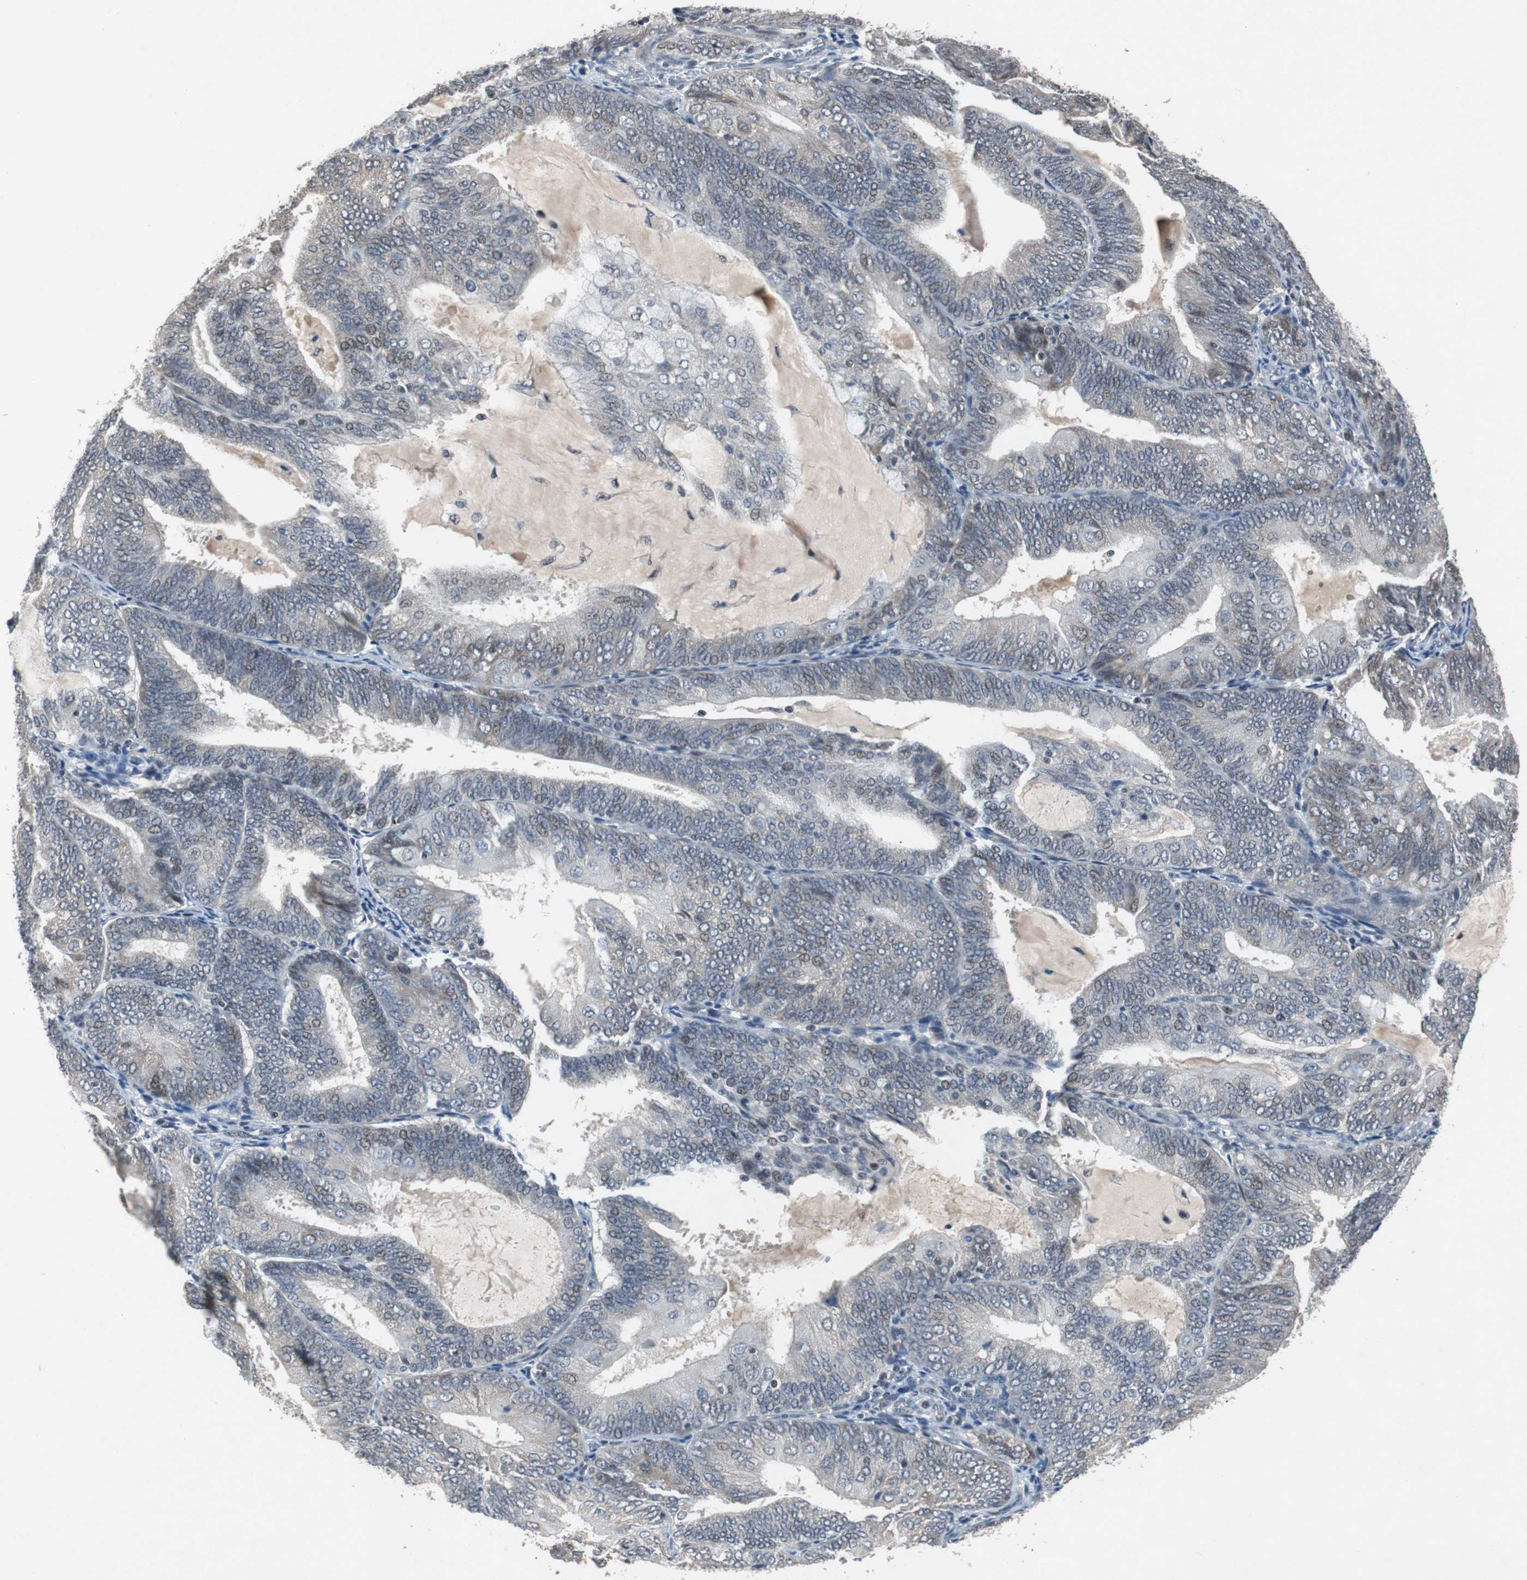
{"staining": {"intensity": "weak", "quantity": "<25%", "location": "cytoplasmic/membranous"}, "tissue": "endometrial cancer", "cell_type": "Tumor cells", "image_type": "cancer", "snomed": [{"axis": "morphology", "description": "Adenocarcinoma, NOS"}, {"axis": "topography", "description": "Endometrium"}], "caption": "Adenocarcinoma (endometrial) was stained to show a protein in brown. There is no significant expression in tumor cells. Brightfield microscopy of immunohistochemistry stained with DAB (3,3'-diaminobenzidine) (brown) and hematoxylin (blue), captured at high magnification.", "gene": "TP63", "patient": {"sex": "female", "age": 81}}